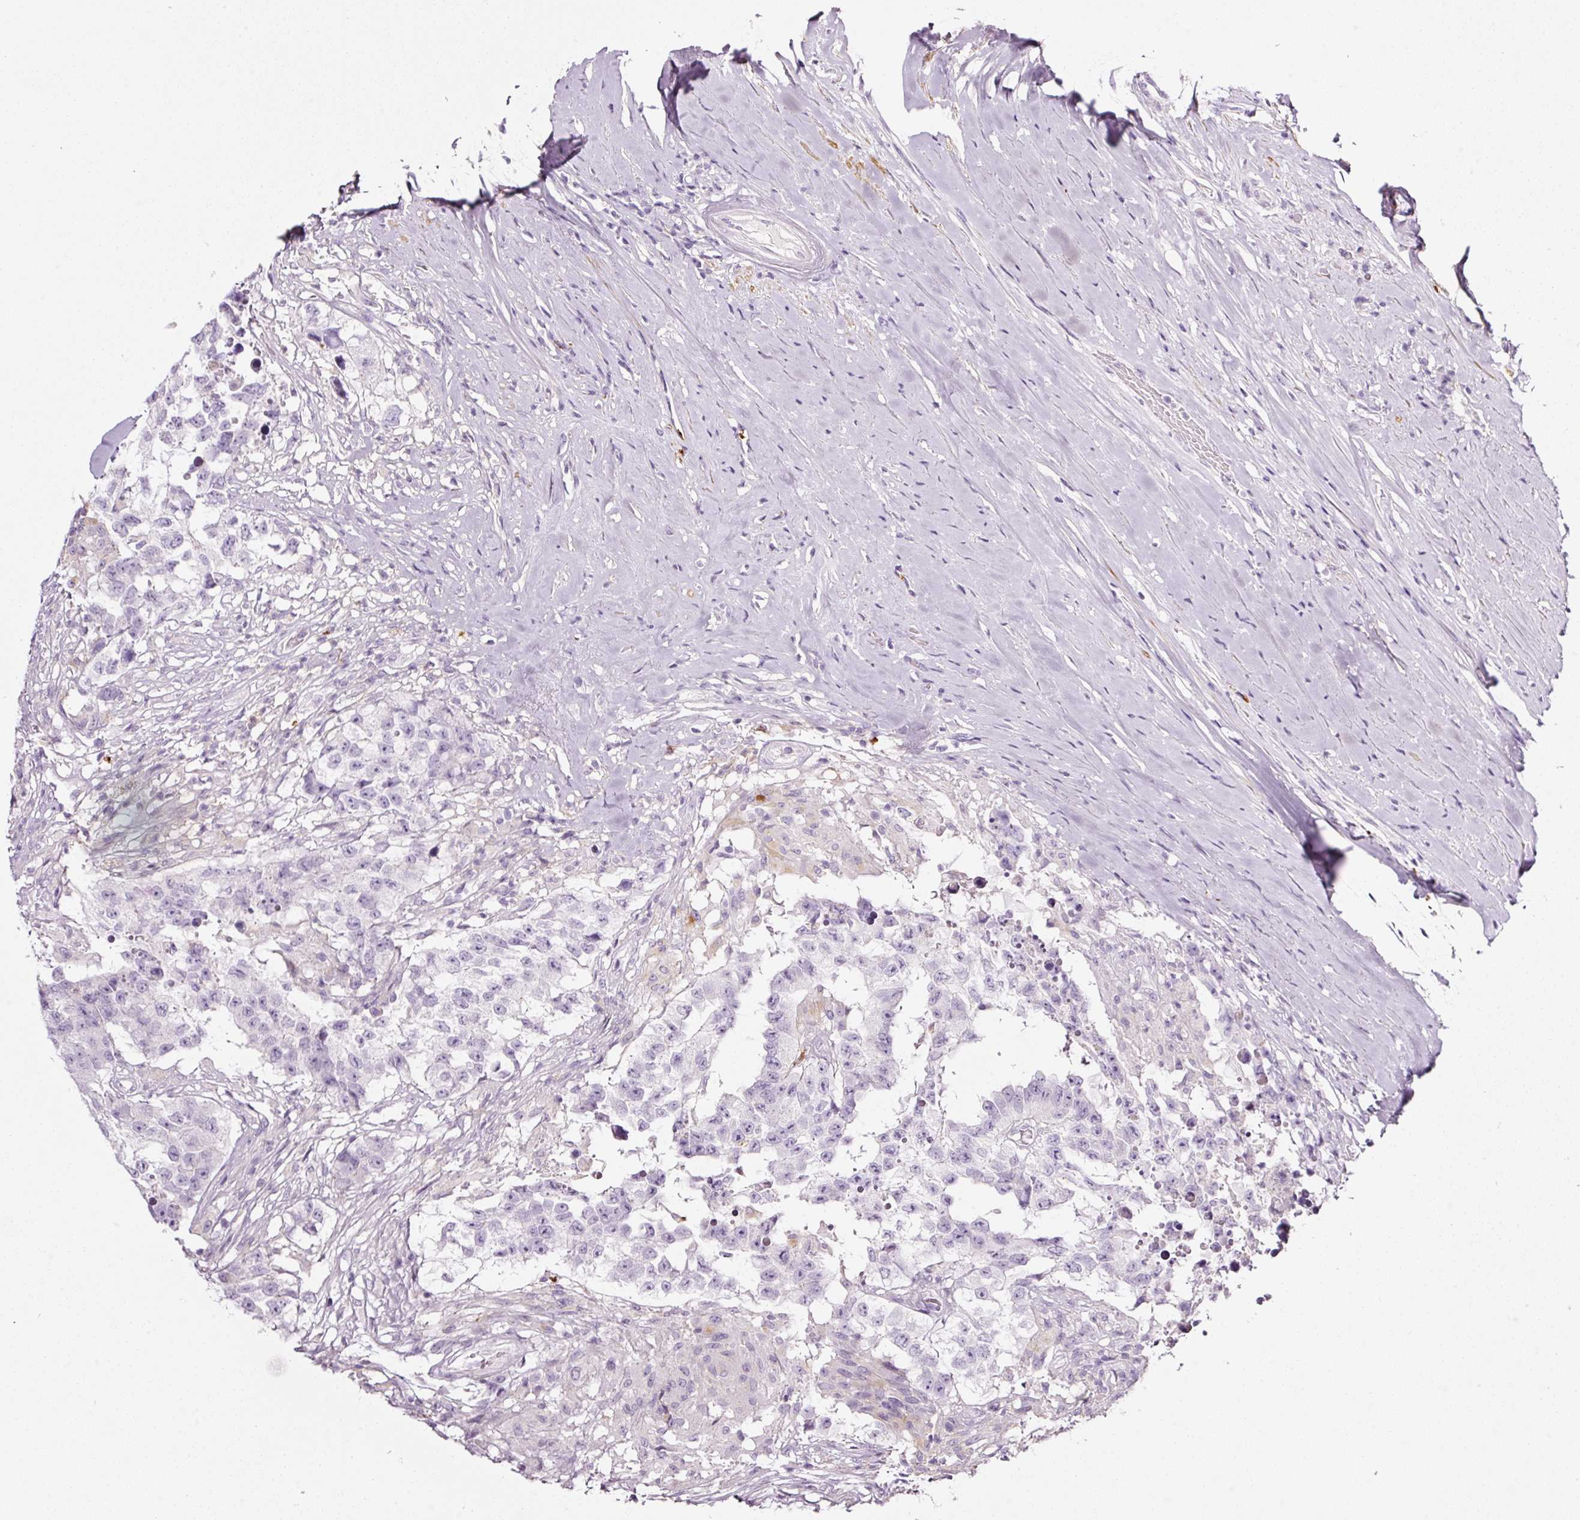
{"staining": {"intensity": "negative", "quantity": "none", "location": "none"}, "tissue": "testis cancer", "cell_type": "Tumor cells", "image_type": "cancer", "snomed": [{"axis": "morphology", "description": "Carcinoma, Embryonal, NOS"}, {"axis": "topography", "description": "Testis"}], "caption": "There is no significant positivity in tumor cells of testis cancer. (Immunohistochemistry (ihc), brightfield microscopy, high magnification).", "gene": "CYB561A3", "patient": {"sex": "male", "age": 83}}